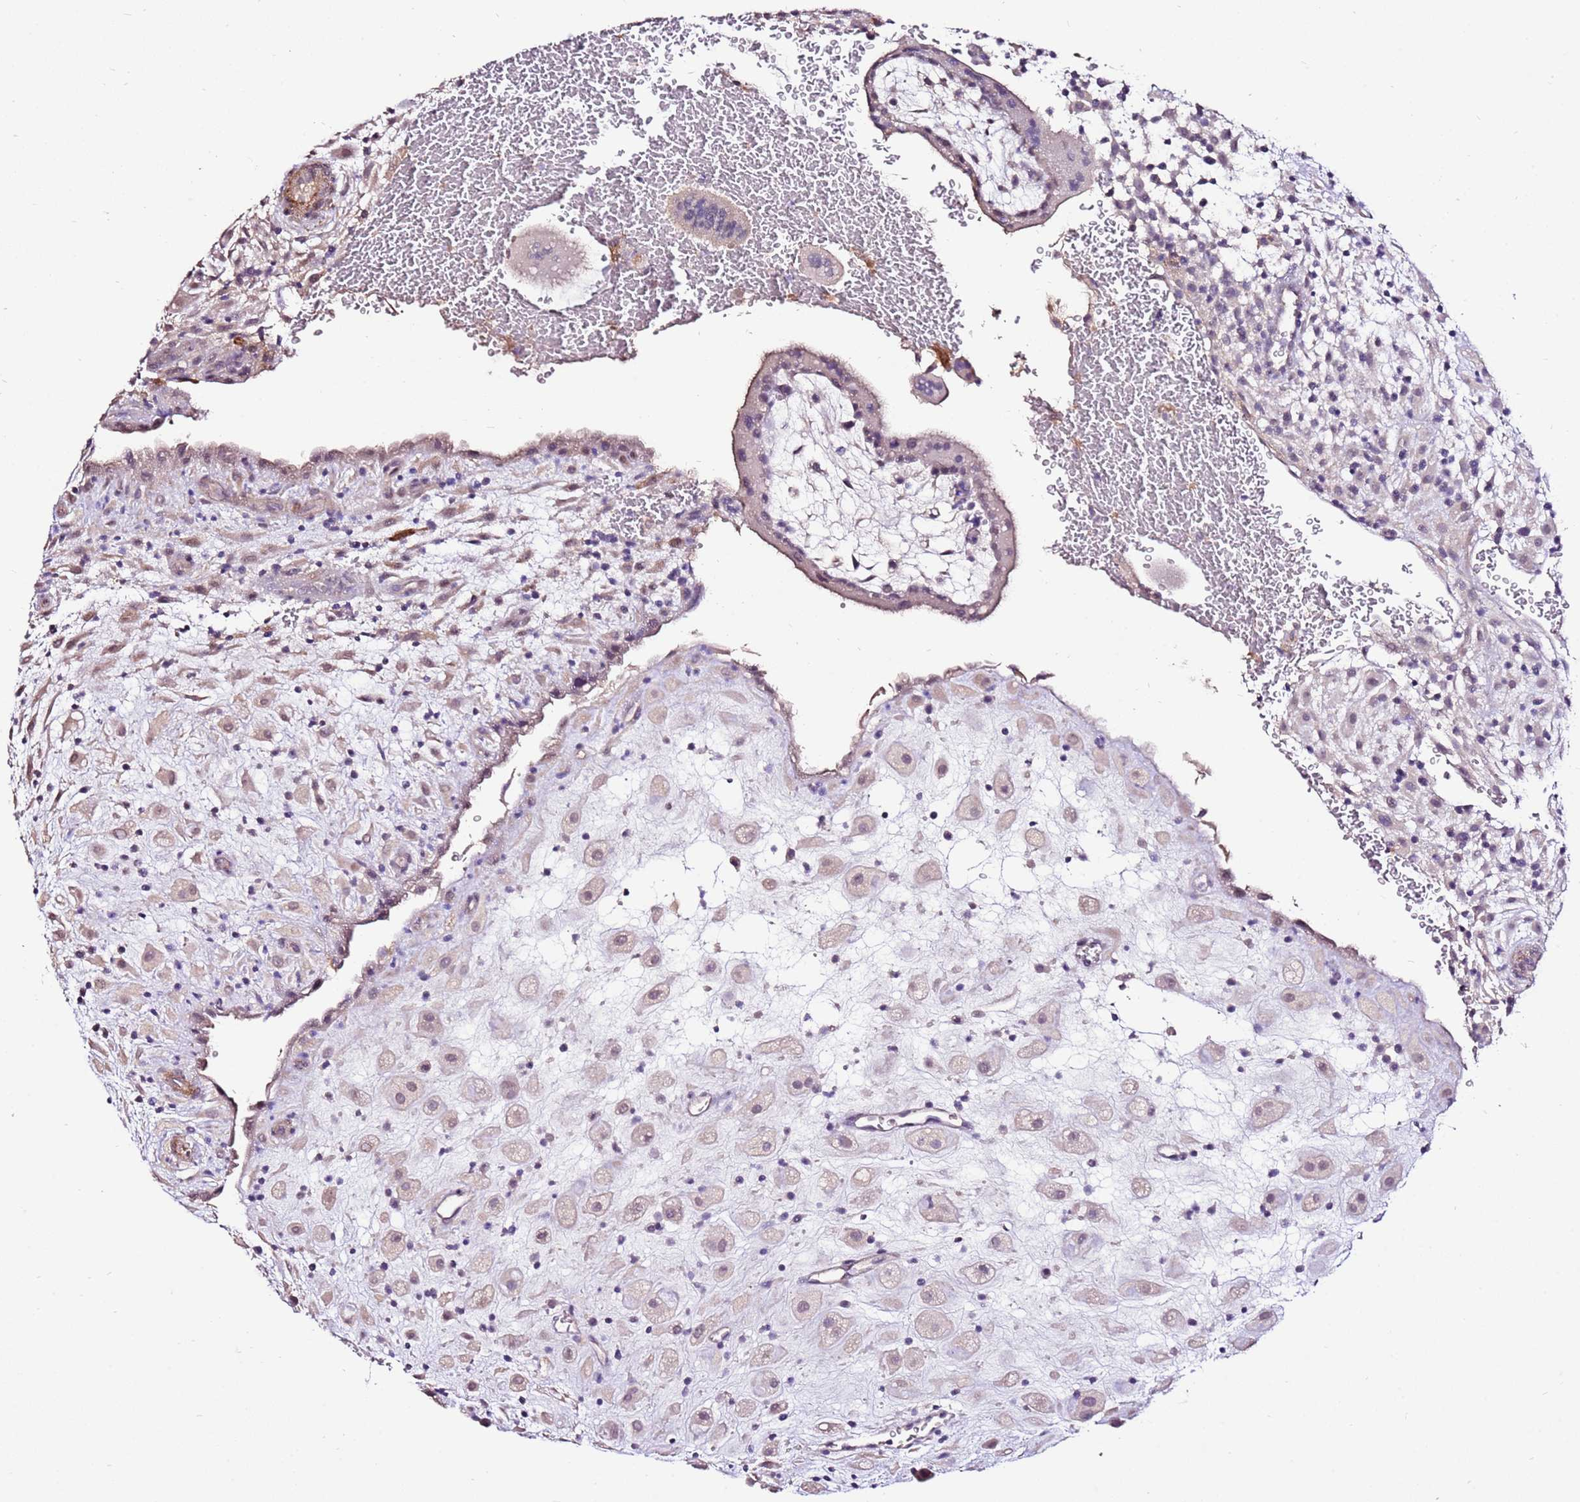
{"staining": {"intensity": "negative", "quantity": "none", "location": "none"}, "tissue": "placenta", "cell_type": "Decidual cells", "image_type": "normal", "snomed": [{"axis": "morphology", "description": "Normal tissue, NOS"}, {"axis": "topography", "description": "Placenta"}], "caption": "Placenta stained for a protein using immunohistochemistry (IHC) demonstrates no expression decidual cells.", "gene": "ART5", "patient": {"sex": "female", "age": 35}}